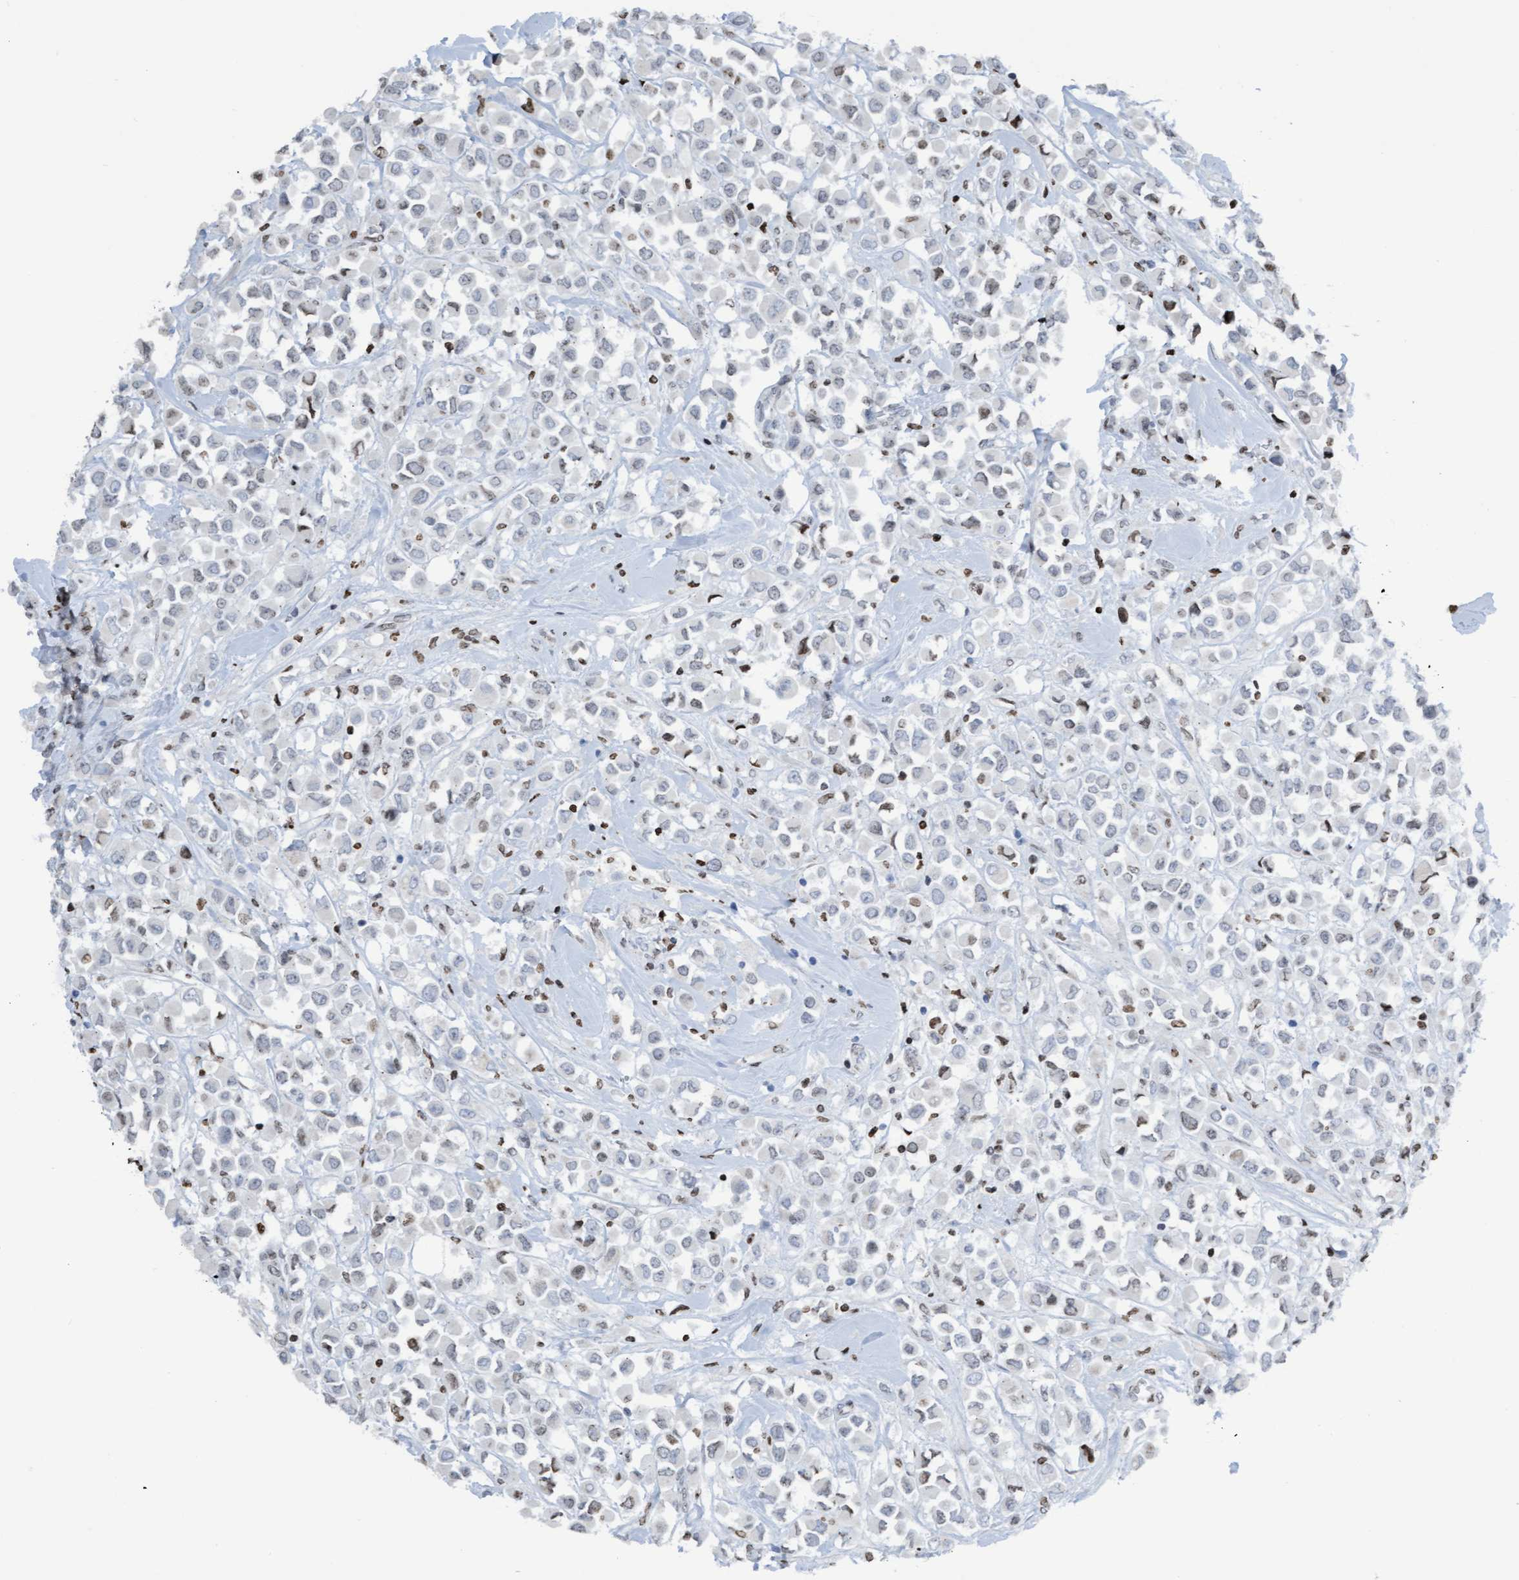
{"staining": {"intensity": "negative", "quantity": "none", "location": "none"}, "tissue": "breast cancer", "cell_type": "Tumor cells", "image_type": "cancer", "snomed": [{"axis": "morphology", "description": "Duct carcinoma"}, {"axis": "topography", "description": "Breast"}], "caption": "An image of human infiltrating ductal carcinoma (breast) is negative for staining in tumor cells. Nuclei are stained in blue.", "gene": "CBX2", "patient": {"sex": "female", "age": 61}}